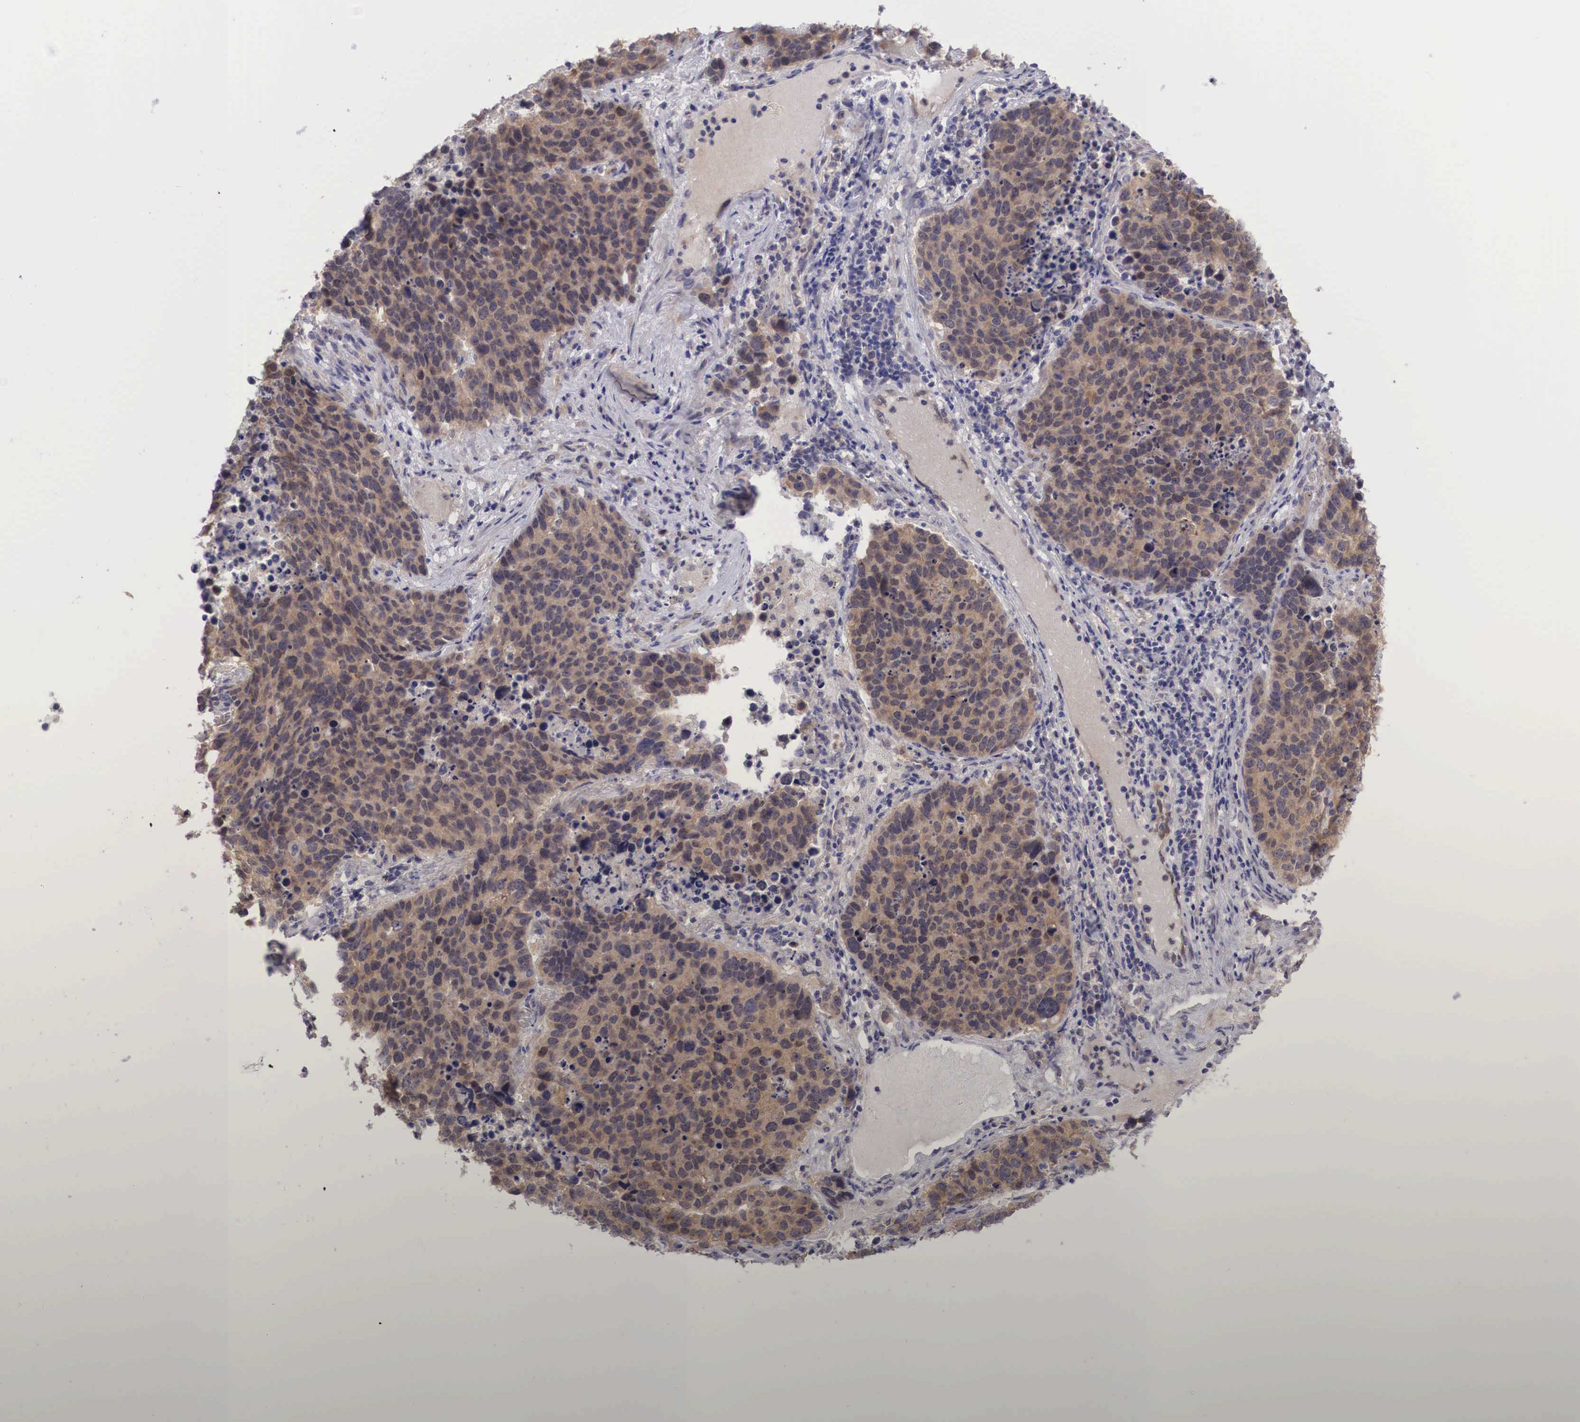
{"staining": {"intensity": "moderate", "quantity": ">75%", "location": "cytoplasmic/membranous,nuclear"}, "tissue": "lung cancer", "cell_type": "Tumor cells", "image_type": "cancer", "snomed": [{"axis": "morphology", "description": "Carcinoid, malignant, NOS"}, {"axis": "topography", "description": "Lung"}], "caption": "An immunohistochemistry histopathology image of tumor tissue is shown. Protein staining in brown shows moderate cytoplasmic/membranous and nuclear positivity in lung cancer within tumor cells.", "gene": "DNAJB7", "patient": {"sex": "male", "age": 60}}